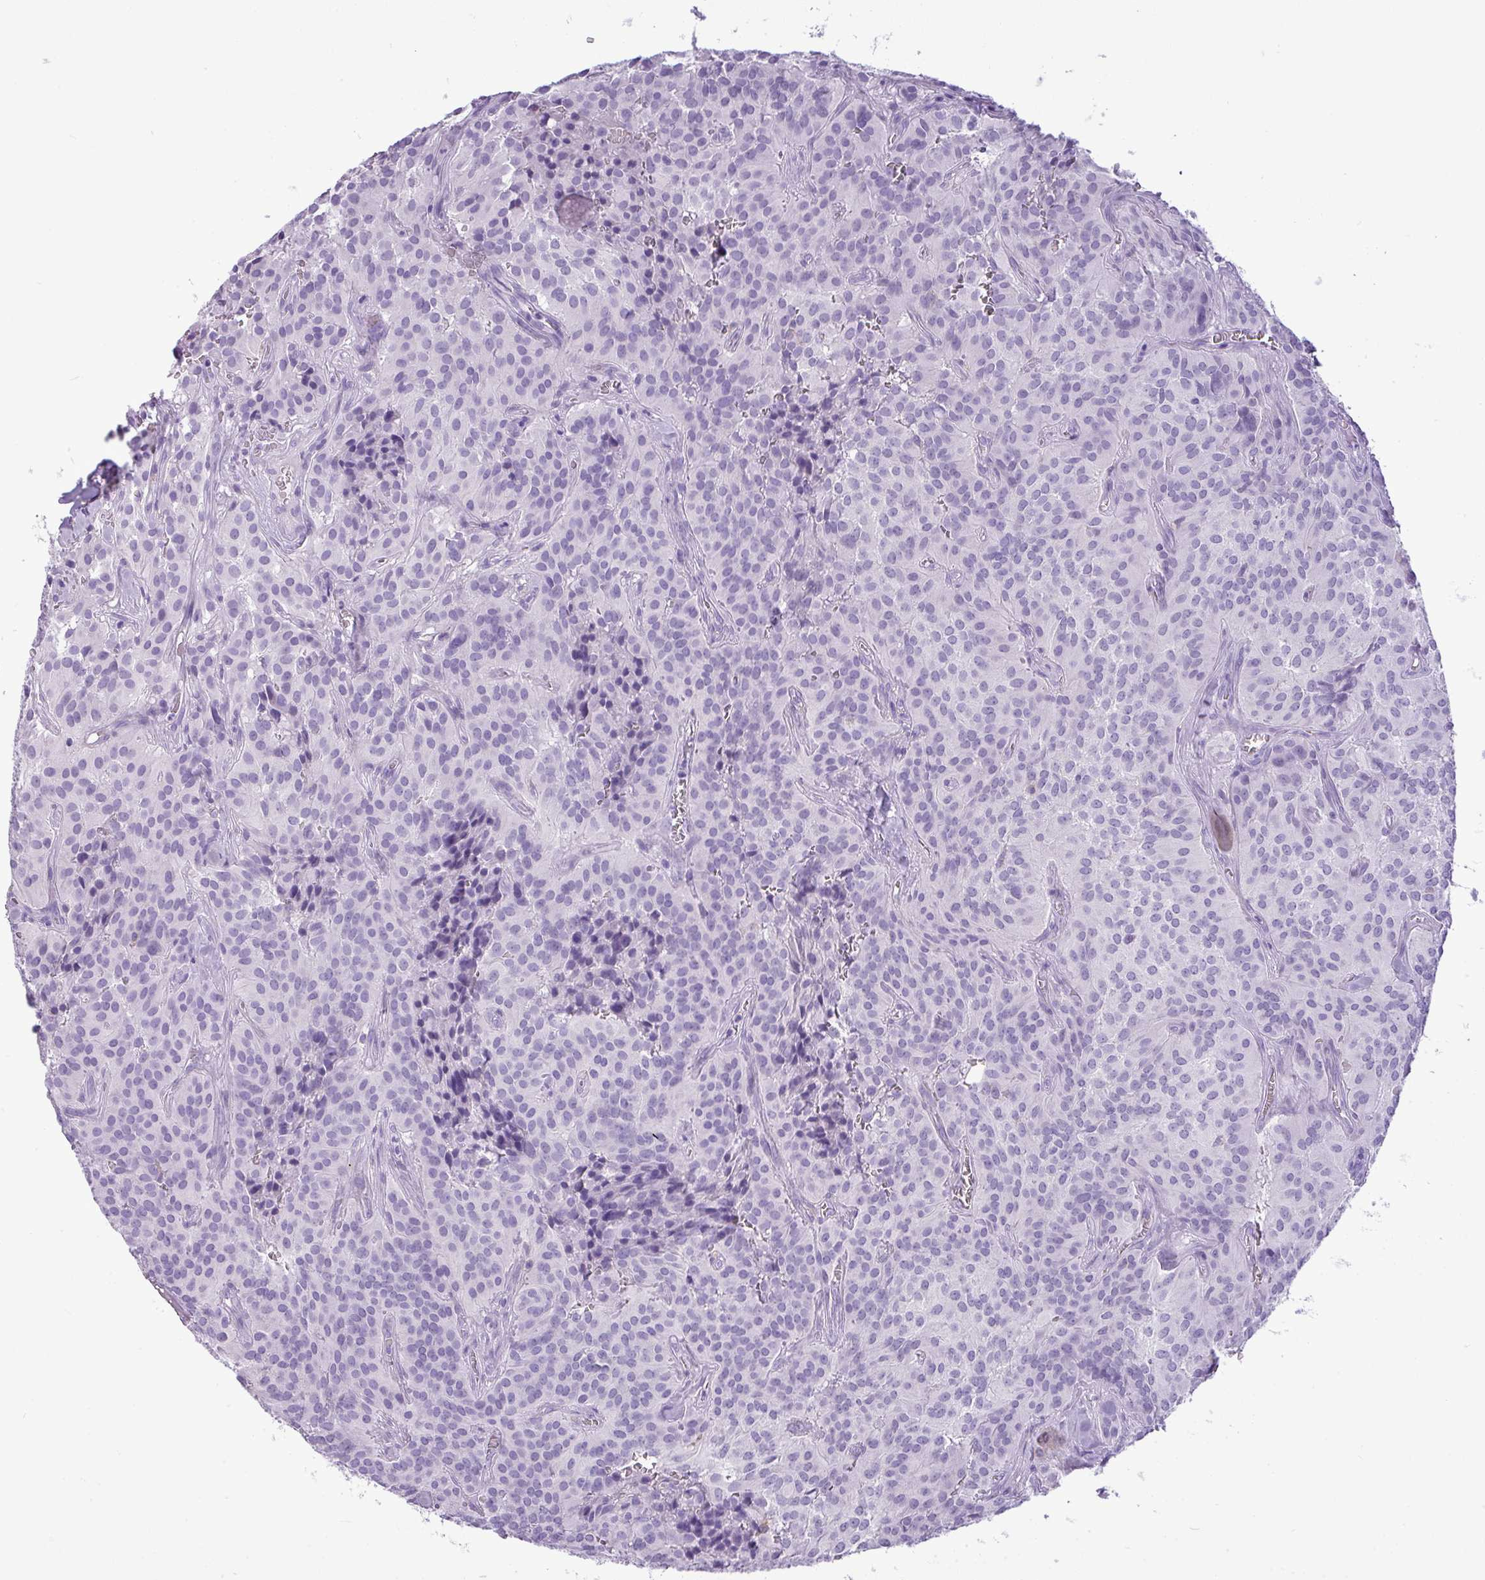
{"staining": {"intensity": "negative", "quantity": "none", "location": "none"}, "tissue": "glioma", "cell_type": "Tumor cells", "image_type": "cancer", "snomed": [{"axis": "morphology", "description": "Glioma, malignant, Low grade"}, {"axis": "topography", "description": "Brain"}], "caption": "Micrograph shows no protein expression in tumor cells of malignant low-grade glioma tissue.", "gene": "RBMXL2", "patient": {"sex": "male", "age": 42}}